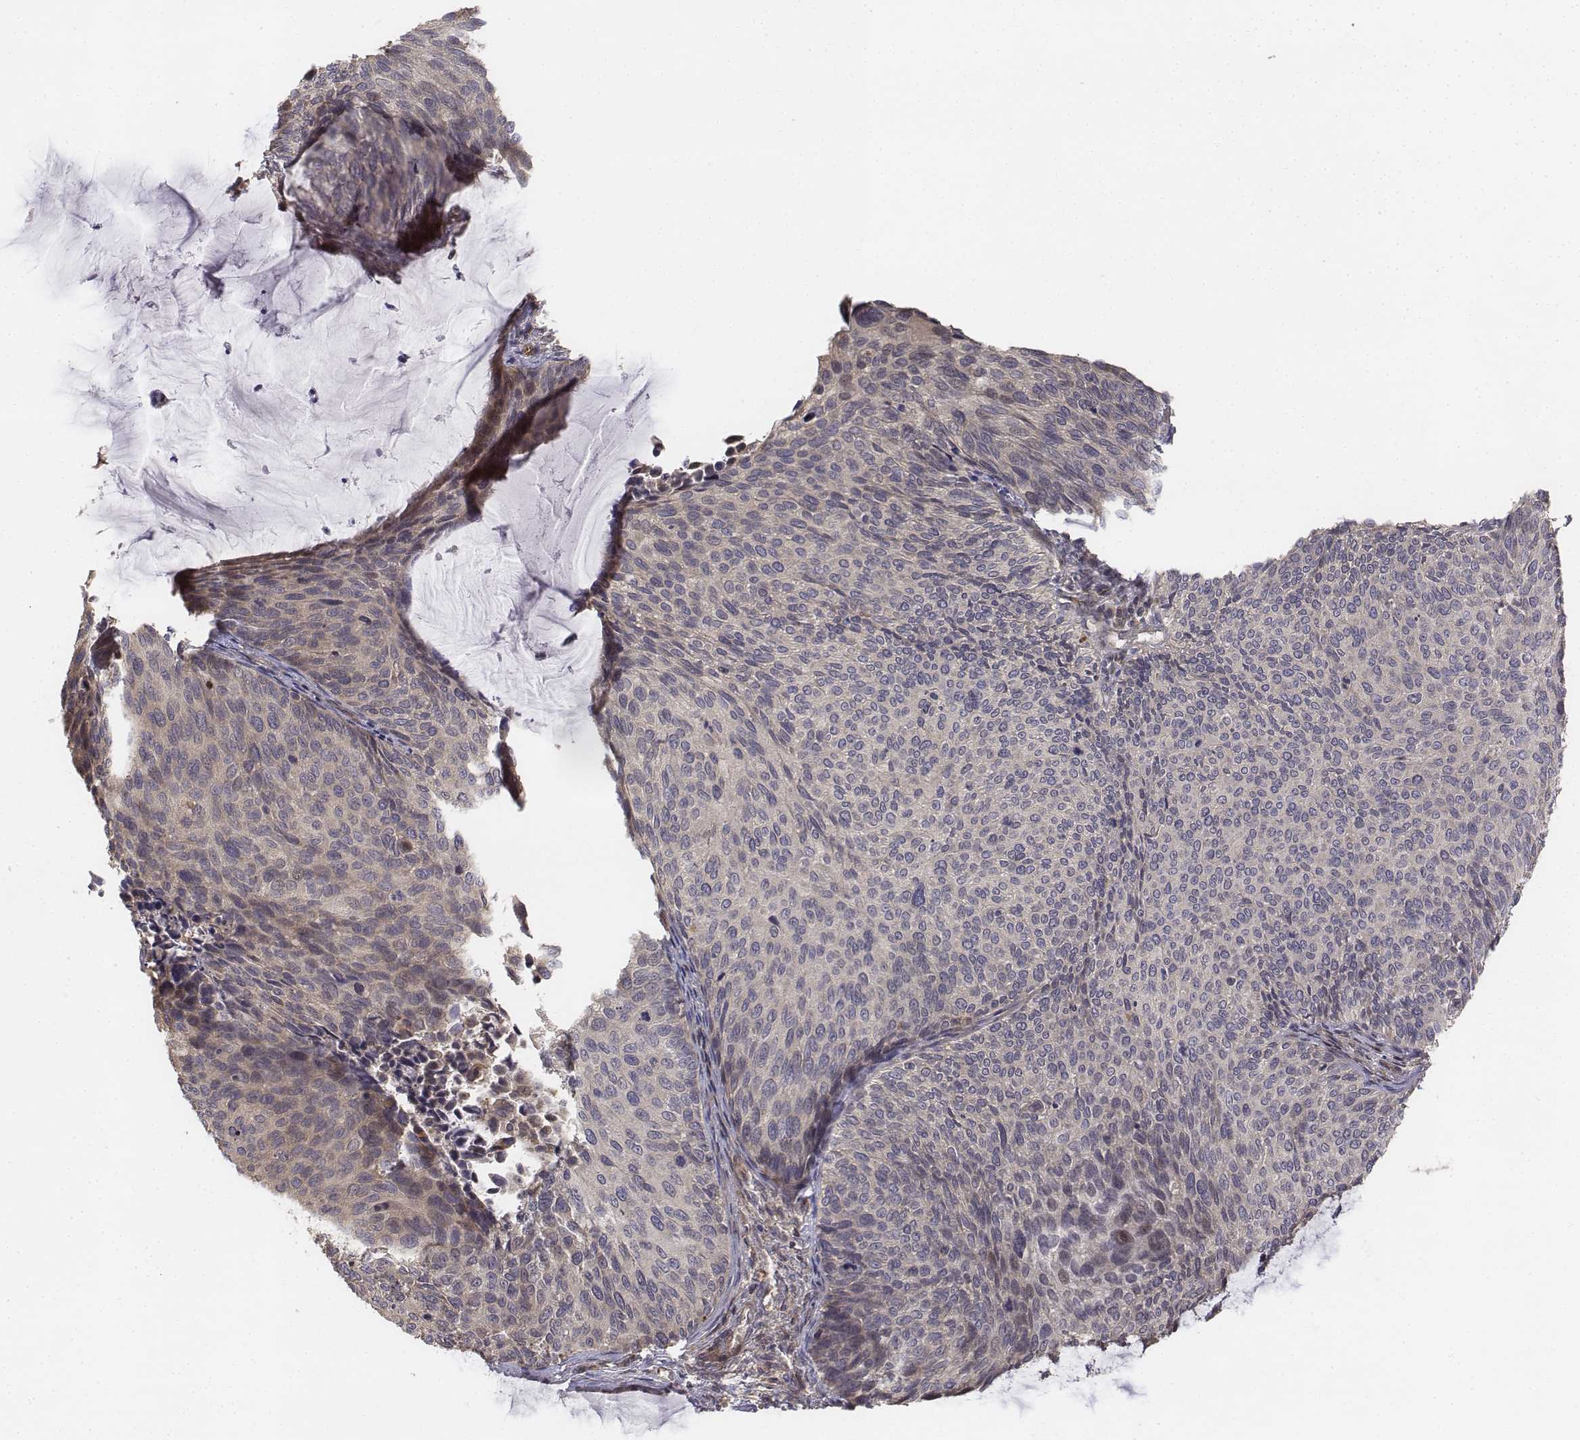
{"staining": {"intensity": "negative", "quantity": "none", "location": "none"}, "tissue": "cervical cancer", "cell_type": "Tumor cells", "image_type": "cancer", "snomed": [{"axis": "morphology", "description": "Squamous cell carcinoma, NOS"}, {"axis": "topography", "description": "Cervix"}], "caption": "Human cervical cancer (squamous cell carcinoma) stained for a protein using immunohistochemistry reveals no expression in tumor cells.", "gene": "FBXO21", "patient": {"sex": "female", "age": 36}}